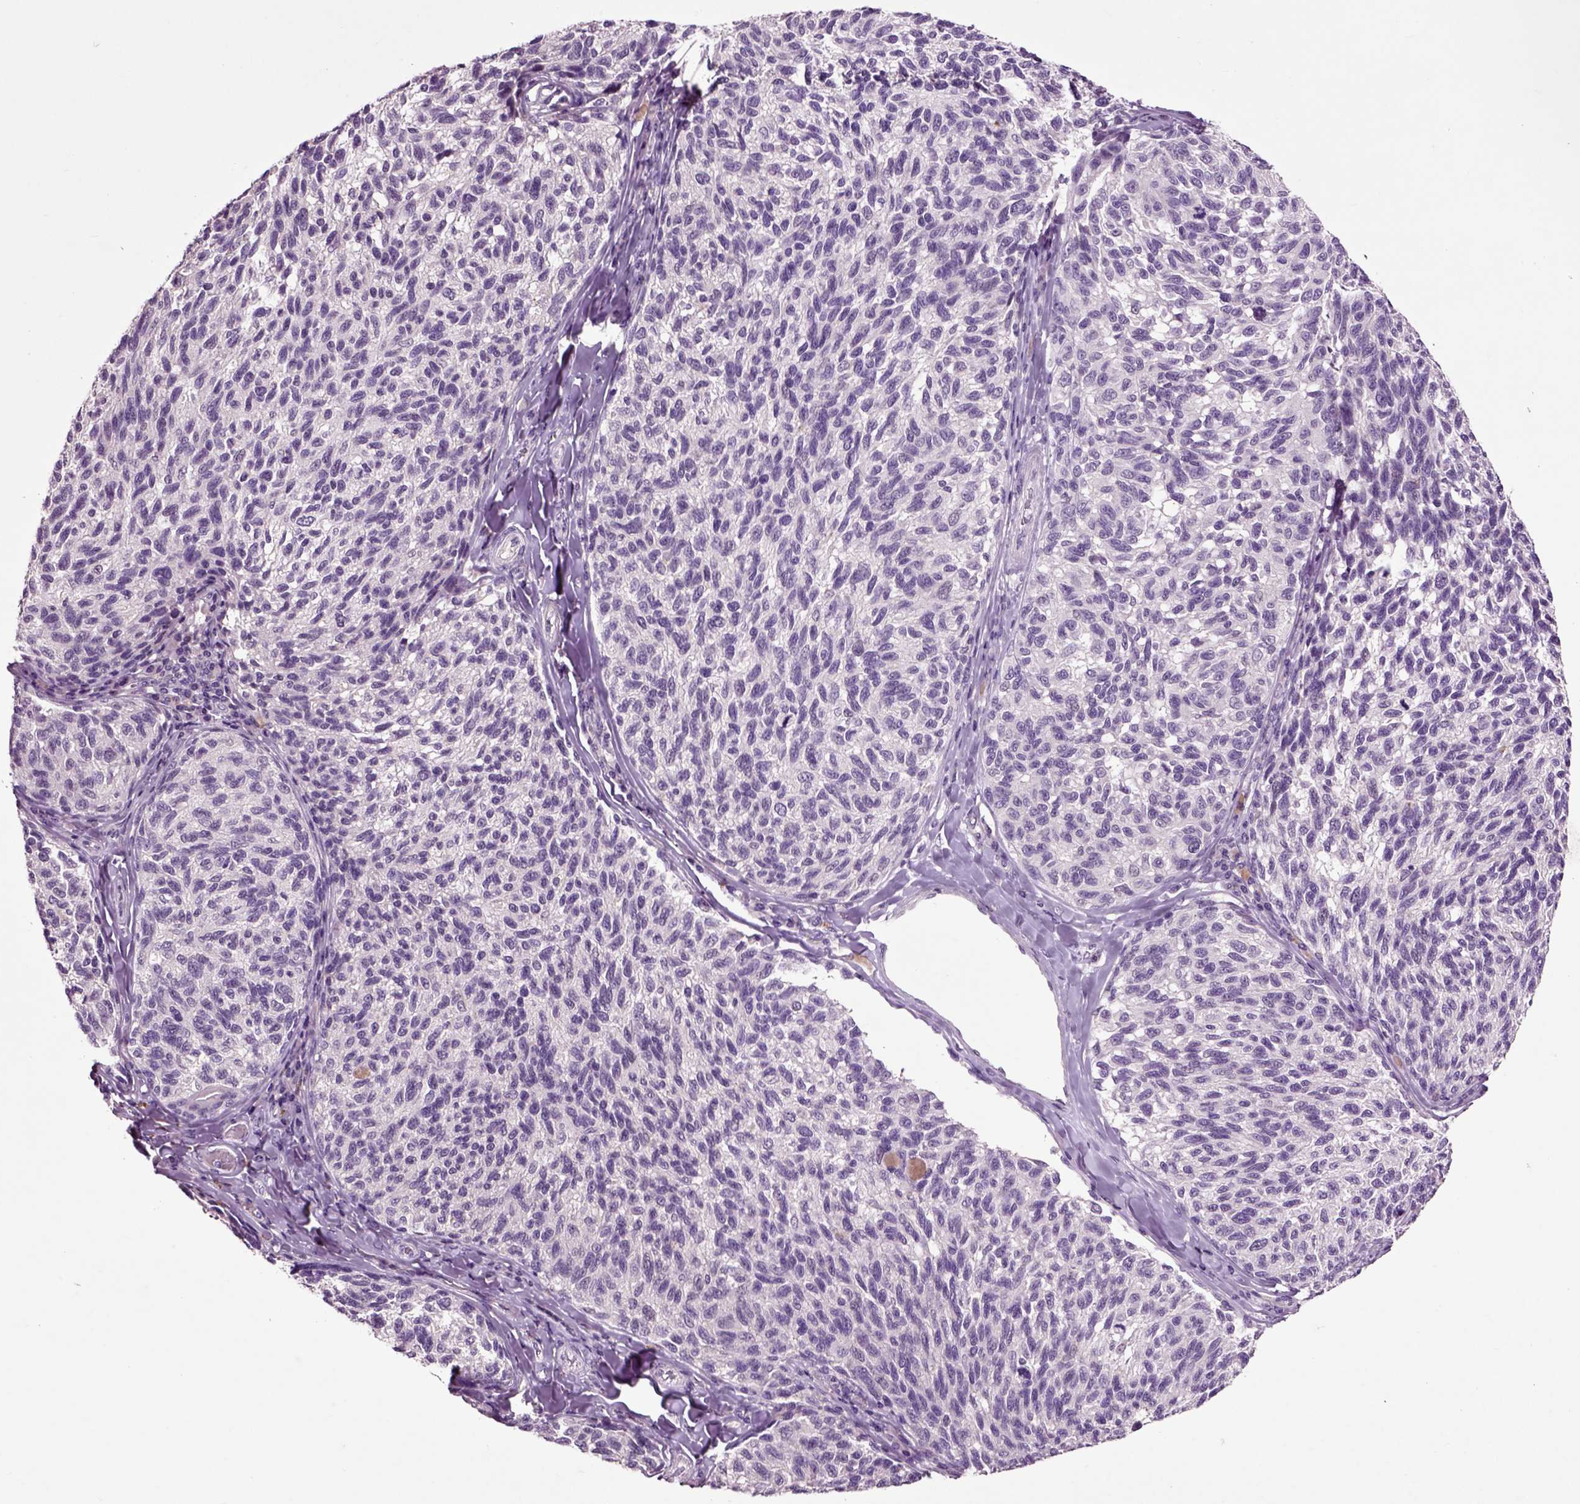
{"staining": {"intensity": "negative", "quantity": "none", "location": "none"}, "tissue": "melanoma", "cell_type": "Tumor cells", "image_type": "cancer", "snomed": [{"axis": "morphology", "description": "Malignant melanoma, NOS"}, {"axis": "topography", "description": "Skin"}], "caption": "Micrograph shows no protein staining in tumor cells of malignant melanoma tissue.", "gene": "CRHR1", "patient": {"sex": "female", "age": 73}}